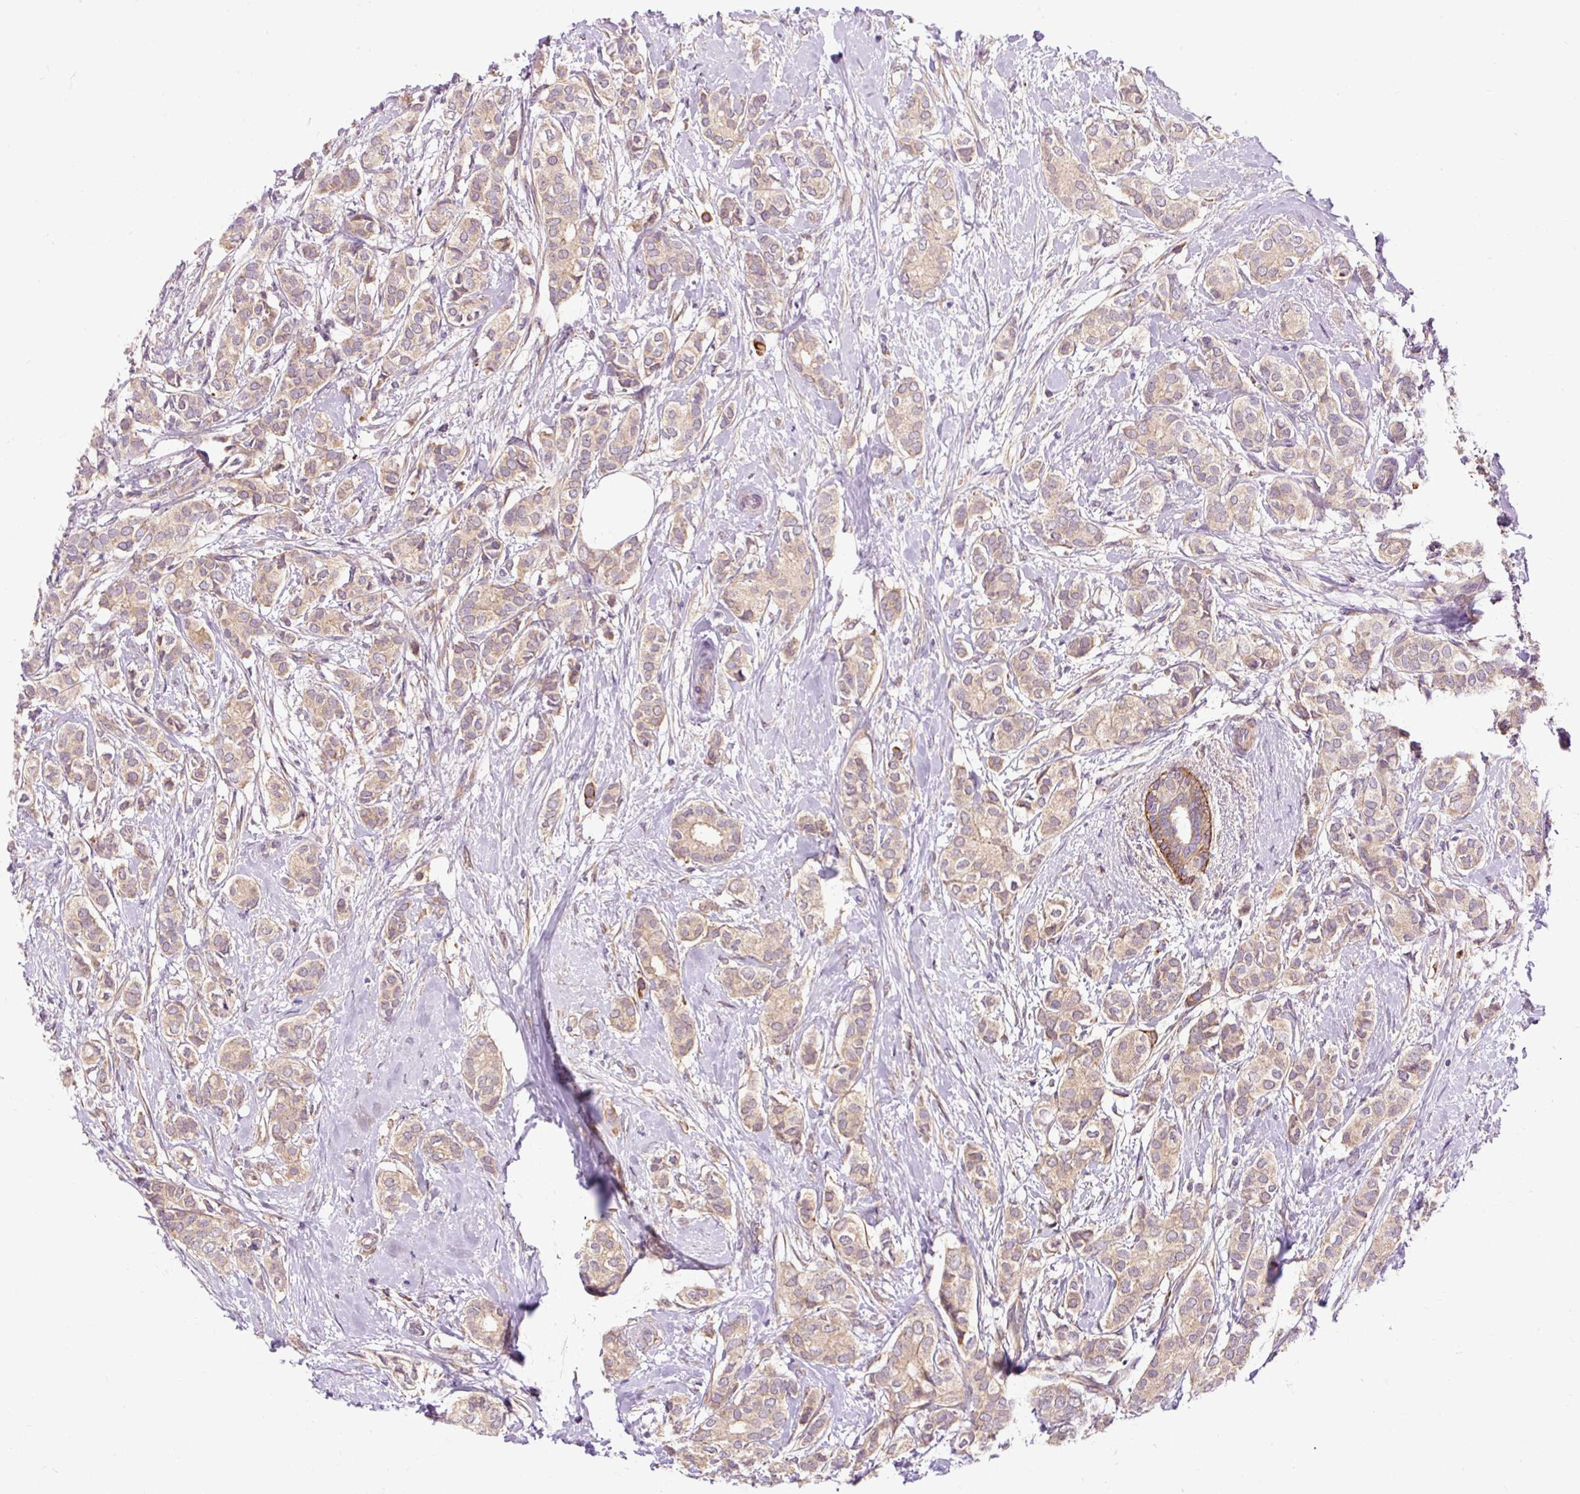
{"staining": {"intensity": "weak", "quantity": ">75%", "location": "cytoplasmic/membranous"}, "tissue": "breast cancer", "cell_type": "Tumor cells", "image_type": "cancer", "snomed": [{"axis": "morphology", "description": "Duct carcinoma"}, {"axis": "topography", "description": "Breast"}], "caption": "Tumor cells display weak cytoplasmic/membranous positivity in approximately >75% of cells in breast intraductal carcinoma.", "gene": "RIPOR3", "patient": {"sex": "female", "age": 73}}